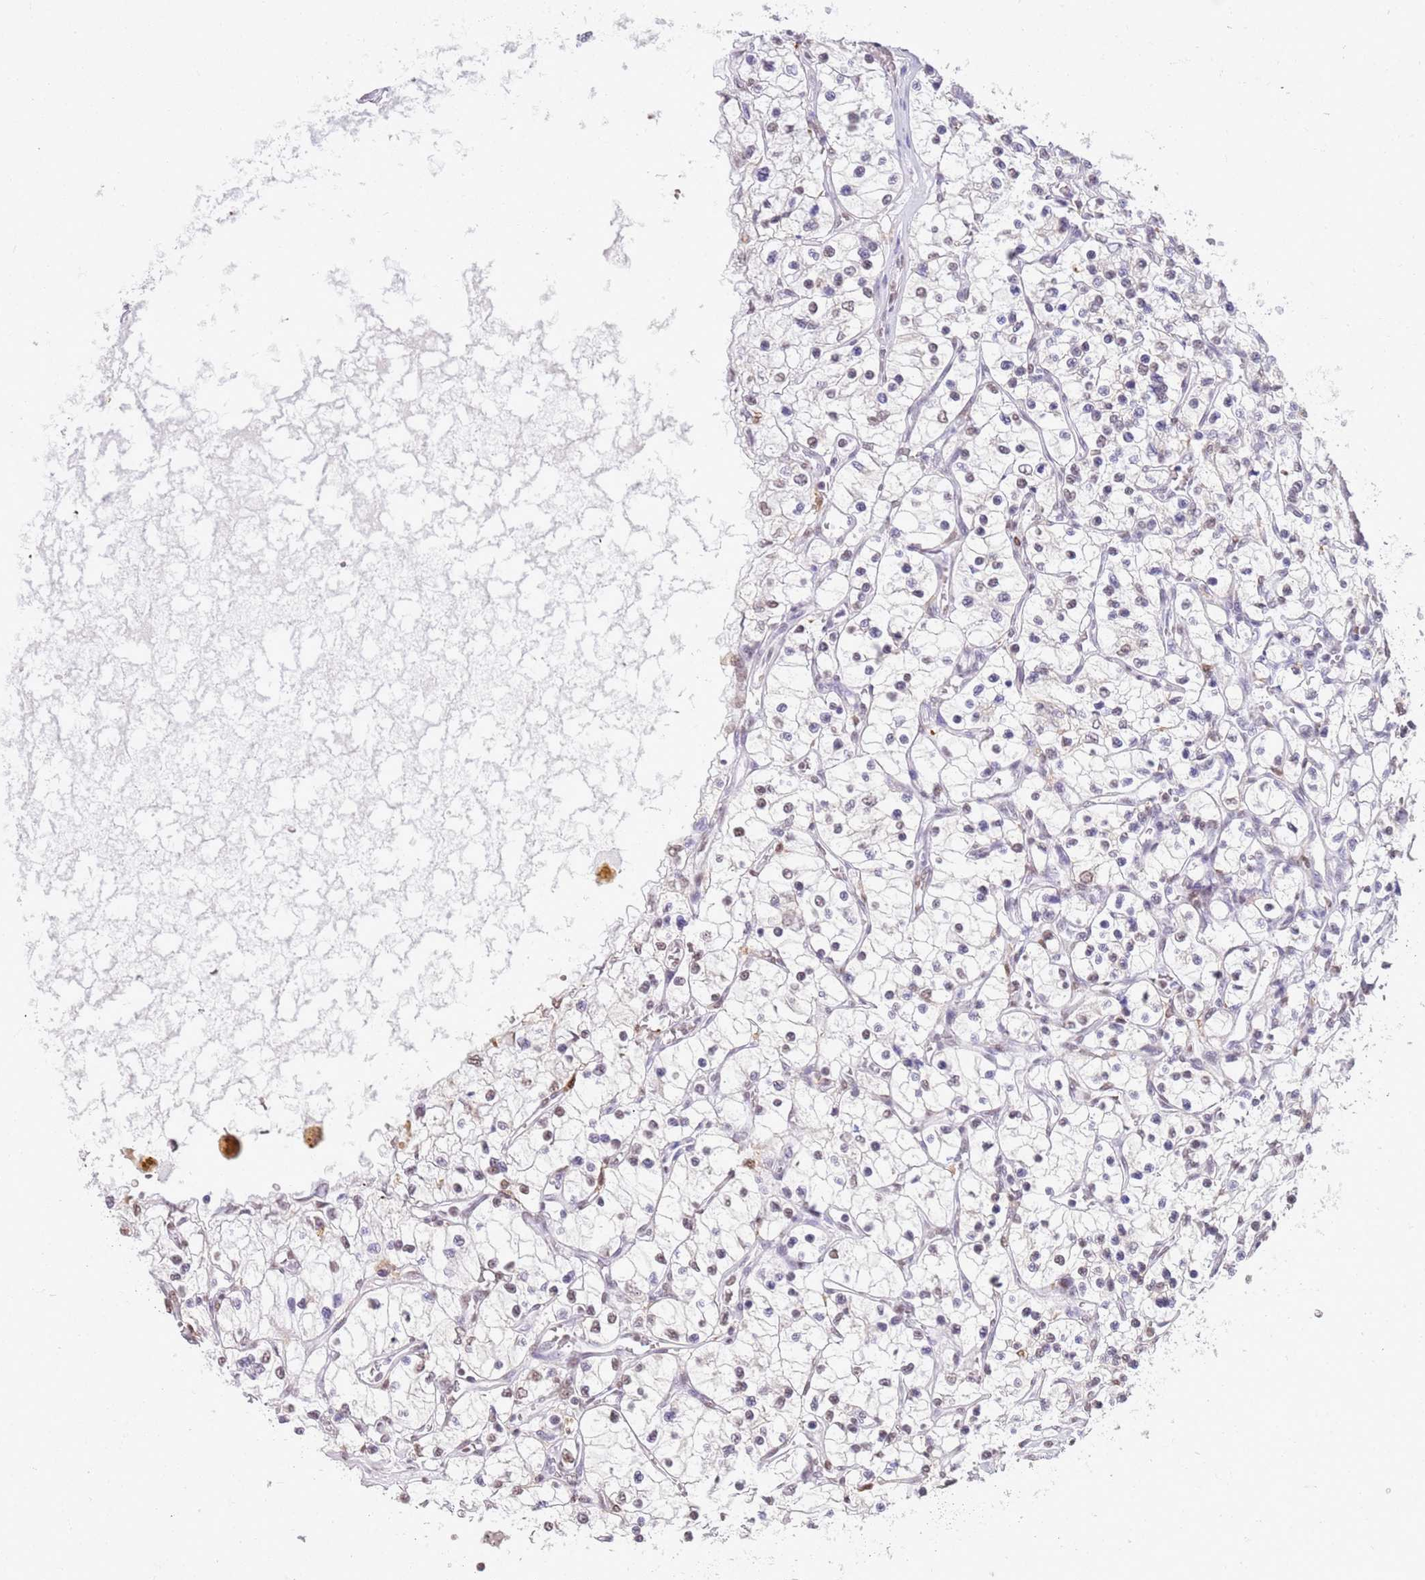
{"staining": {"intensity": "negative", "quantity": "none", "location": "none"}, "tissue": "renal cancer", "cell_type": "Tumor cells", "image_type": "cancer", "snomed": [{"axis": "morphology", "description": "Adenocarcinoma, NOS"}, {"axis": "topography", "description": "Kidney"}], "caption": "This micrograph is of renal adenocarcinoma stained with immunohistochemistry to label a protein in brown with the nuclei are counter-stained blue. There is no staining in tumor cells. (DAB immunohistochemistry (IHC), high magnification).", "gene": "TRIM32", "patient": {"sex": "female", "age": 69}}